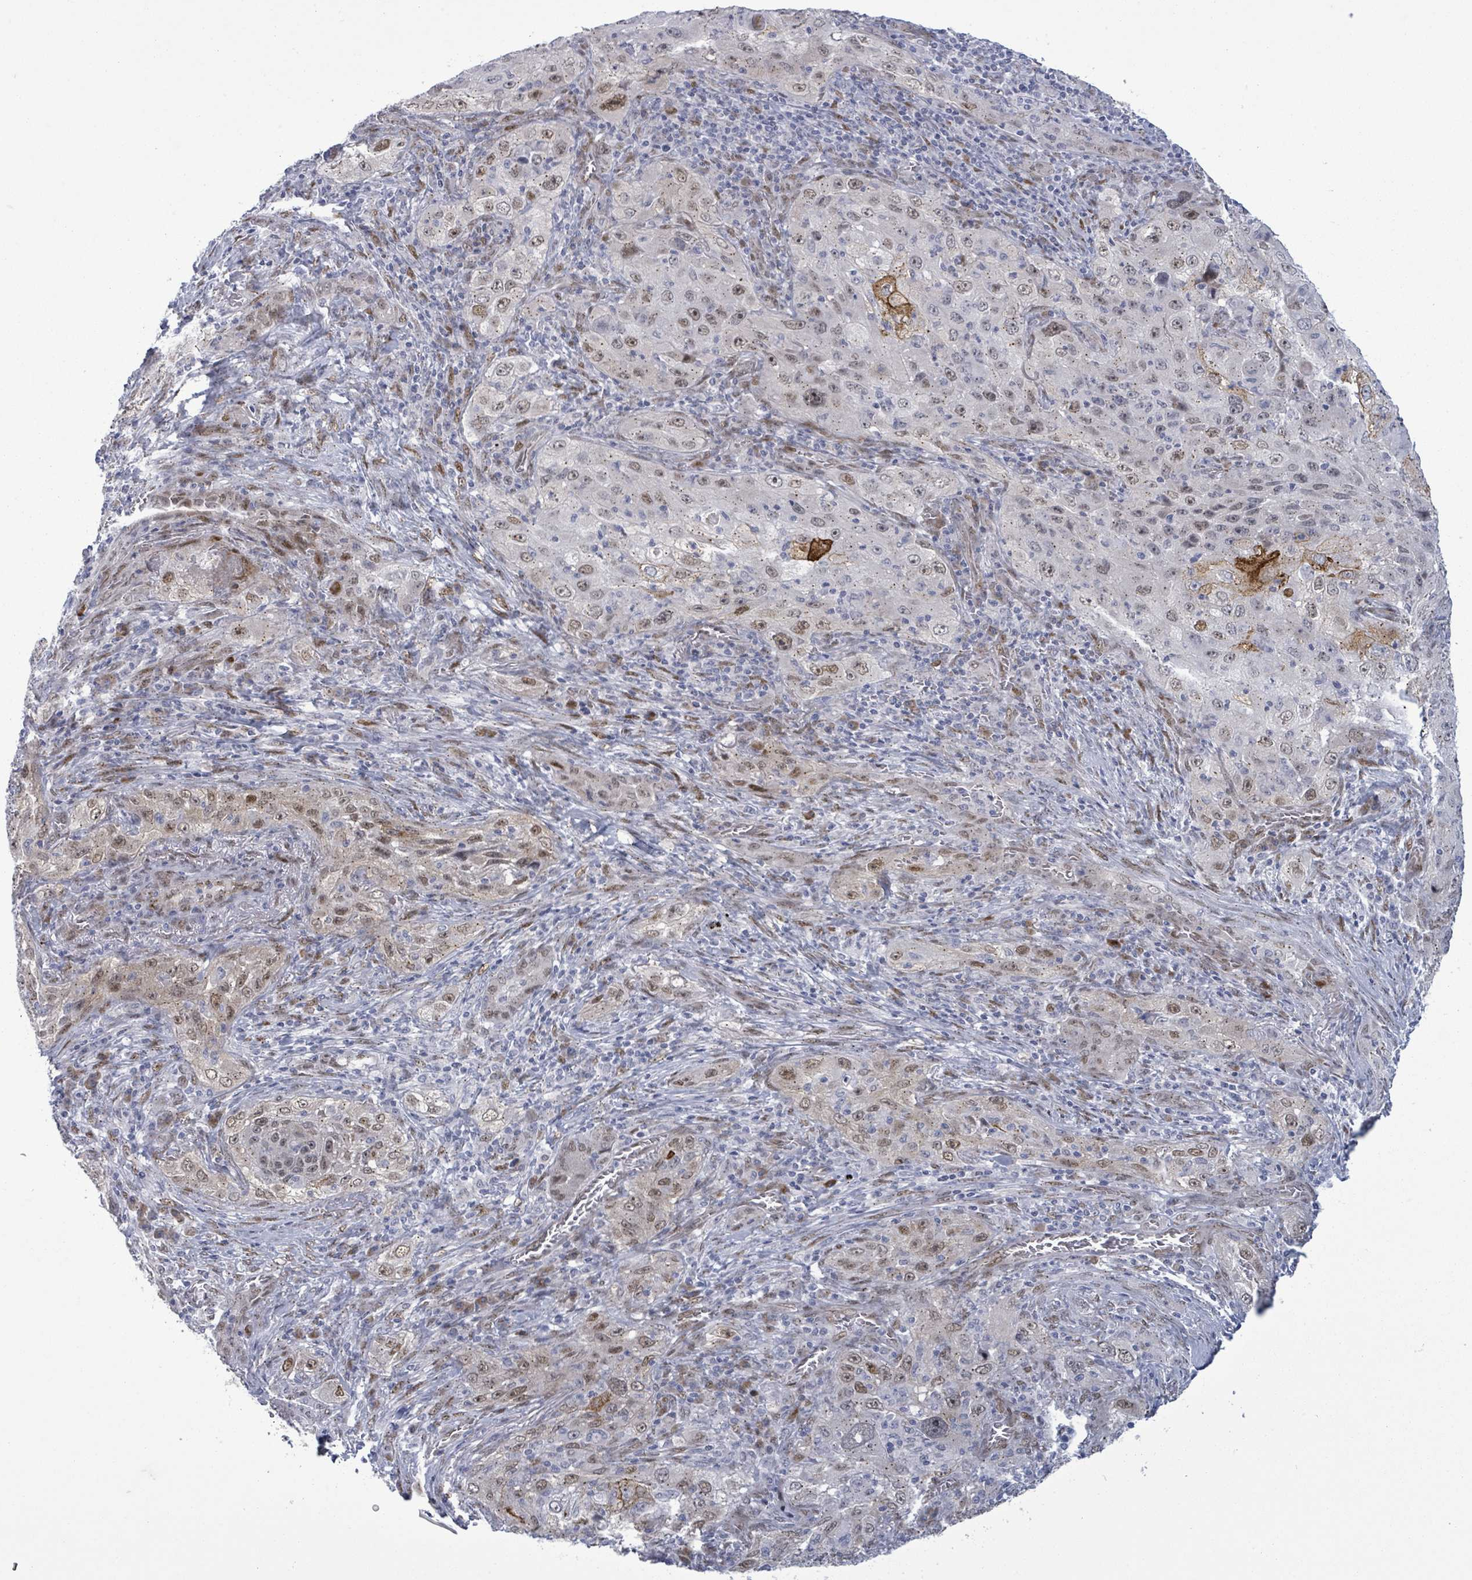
{"staining": {"intensity": "strong", "quantity": "<25%", "location": "cytoplasmic/membranous,nuclear"}, "tissue": "lung cancer", "cell_type": "Tumor cells", "image_type": "cancer", "snomed": [{"axis": "morphology", "description": "Squamous cell carcinoma, NOS"}, {"axis": "topography", "description": "Lung"}], "caption": "The micrograph reveals a brown stain indicating the presence of a protein in the cytoplasmic/membranous and nuclear of tumor cells in lung squamous cell carcinoma.", "gene": "TUSC1", "patient": {"sex": "female", "age": 69}}